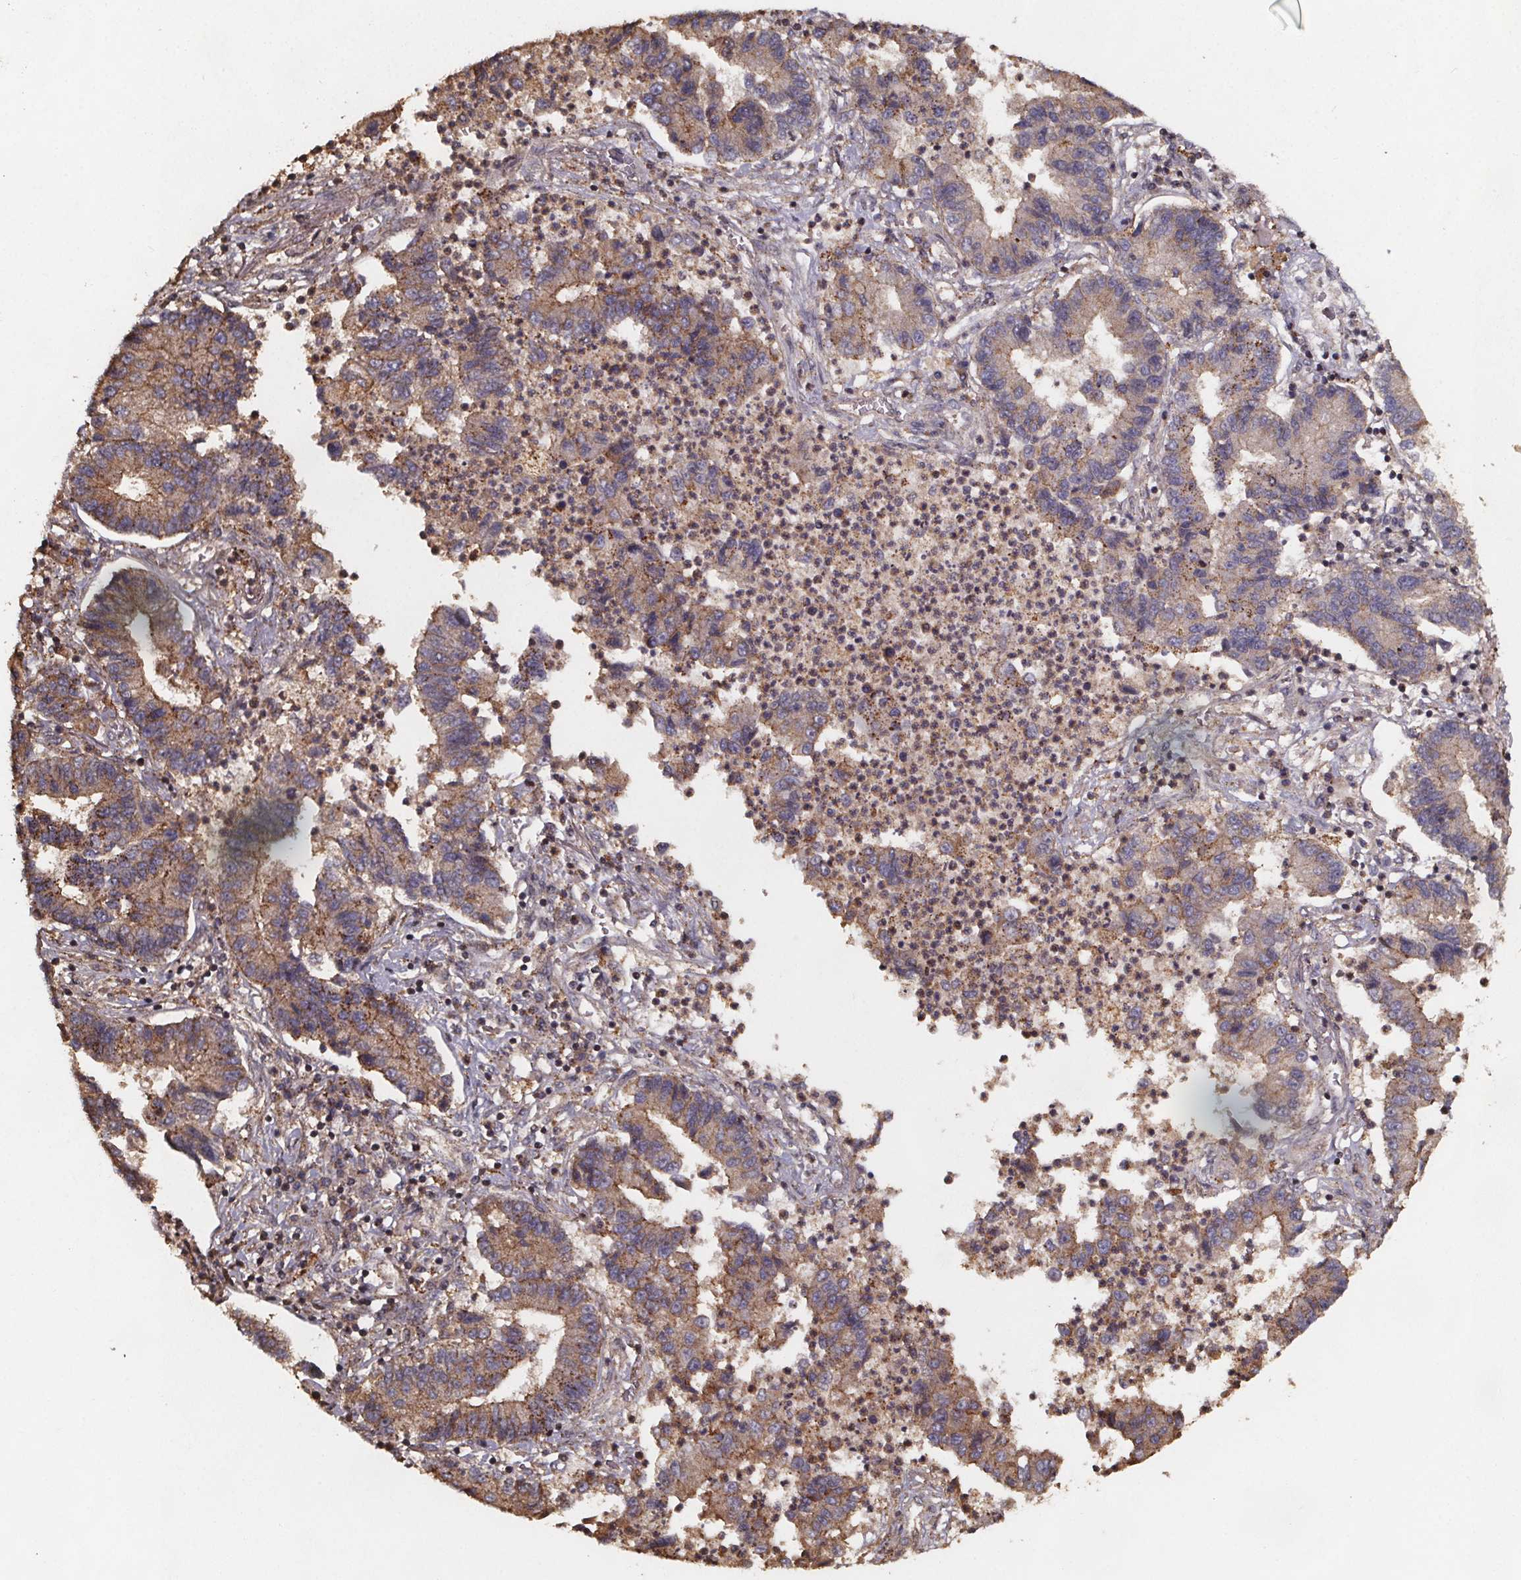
{"staining": {"intensity": "moderate", "quantity": ">75%", "location": "cytoplasmic/membranous"}, "tissue": "lung cancer", "cell_type": "Tumor cells", "image_type": "cancer", "snomed": [{"axis": "morphology", "description": "Adenocarcinoma, NOS"}, {"axis": "topography", "description": "Lung"}], "caption": "Protein staining by IHC shows moderate cytoplasmic/membranous expression in about >75% of tumor cells in lung cancer. Immunohistochemistry stains the protein of interest in brown and the nuclei are stained blue.", "gene": "ZNF879", "patient": {"sex": "female", "age": 57}}